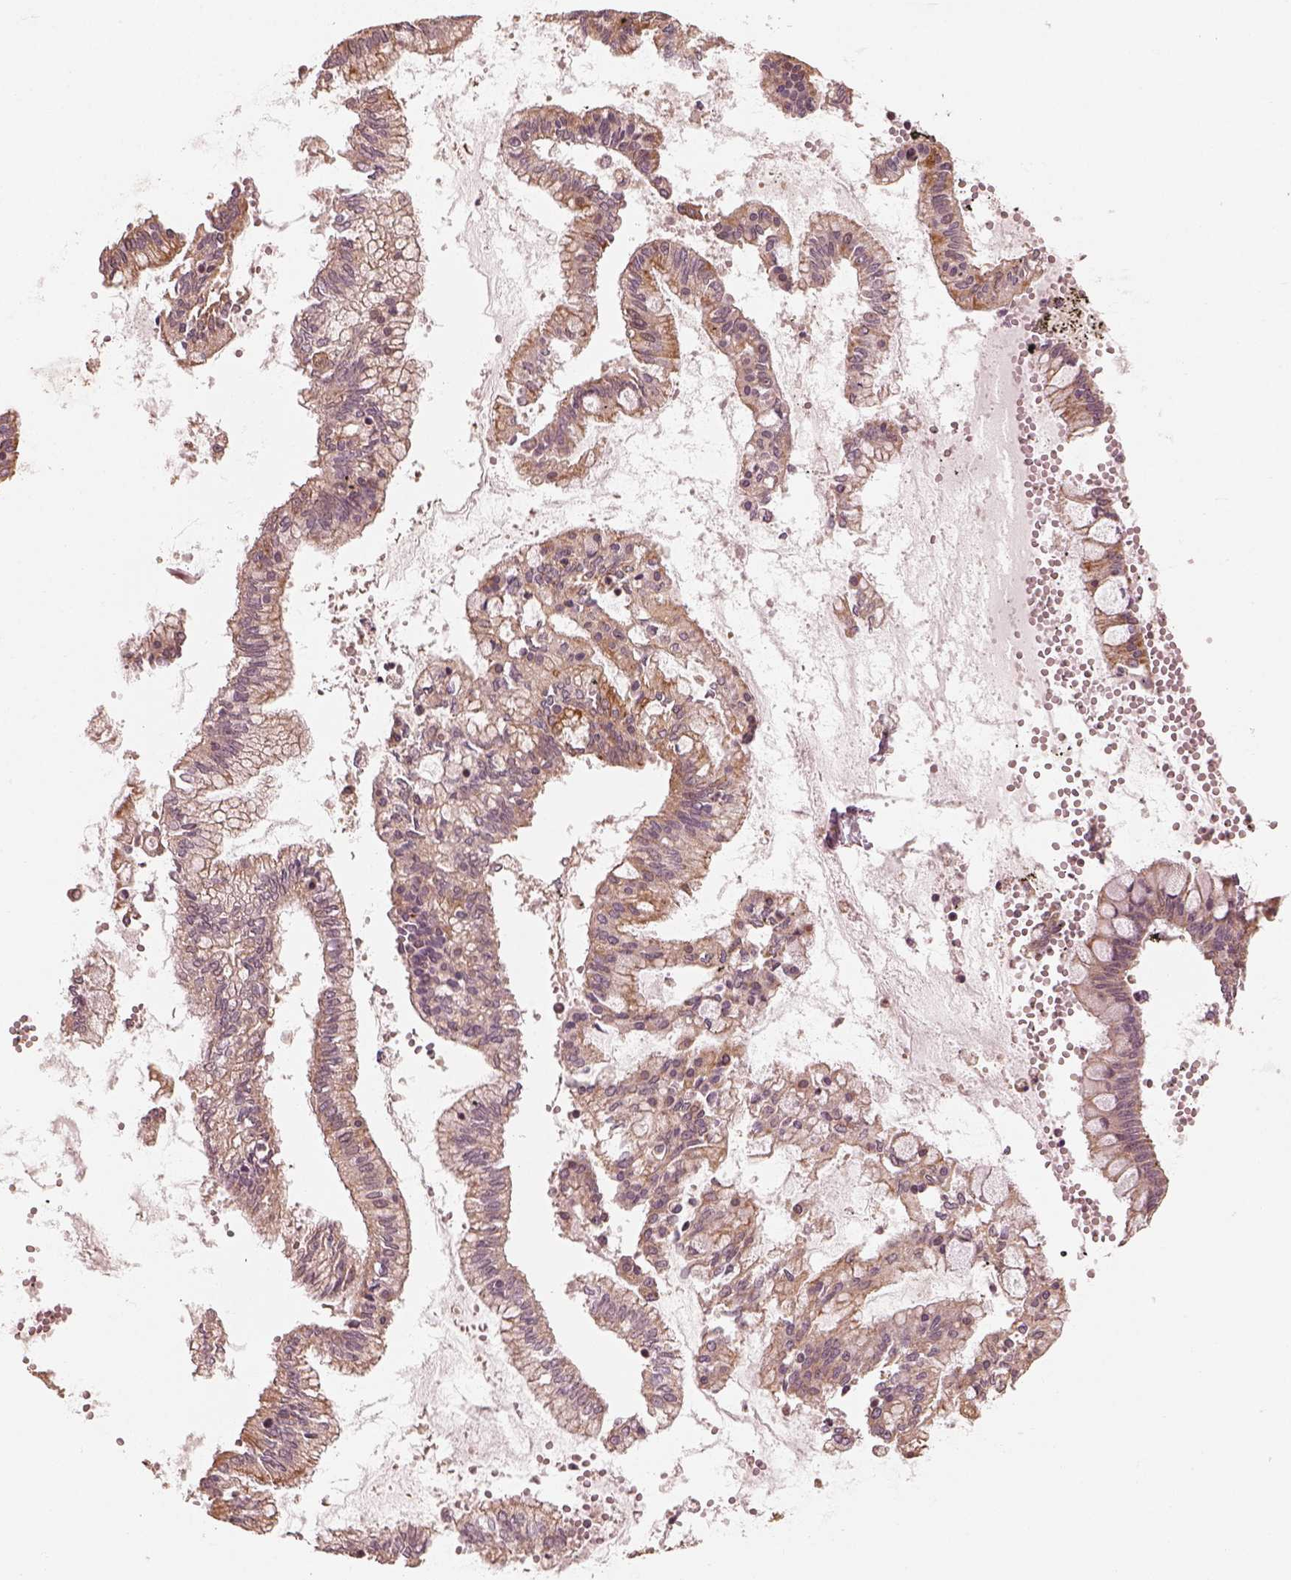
{"staining": {"intensity": "weak", "quantity": "25%-75%", "location": "cytoplasmic/membranous"}, "tissue": "ovarian cancer", "cell_type": "Tumor cells", "image_type": "cancer", "snomed": [{"axis": "morphology", "description": "Cystadenocarcinoma, mucinous, NOS"}, {"axis": "topography", "description": "Ovary"}], "caption": "Brown immunohistochemical staining in human mucinous cystadenocarcinoma (ovarian) exhibits weak cytoplasmic/membranous positivity in about 25%-75% of tumor cells.", "gene": "SLC25A46", "patient": {"sex": "female", "age": 67}}